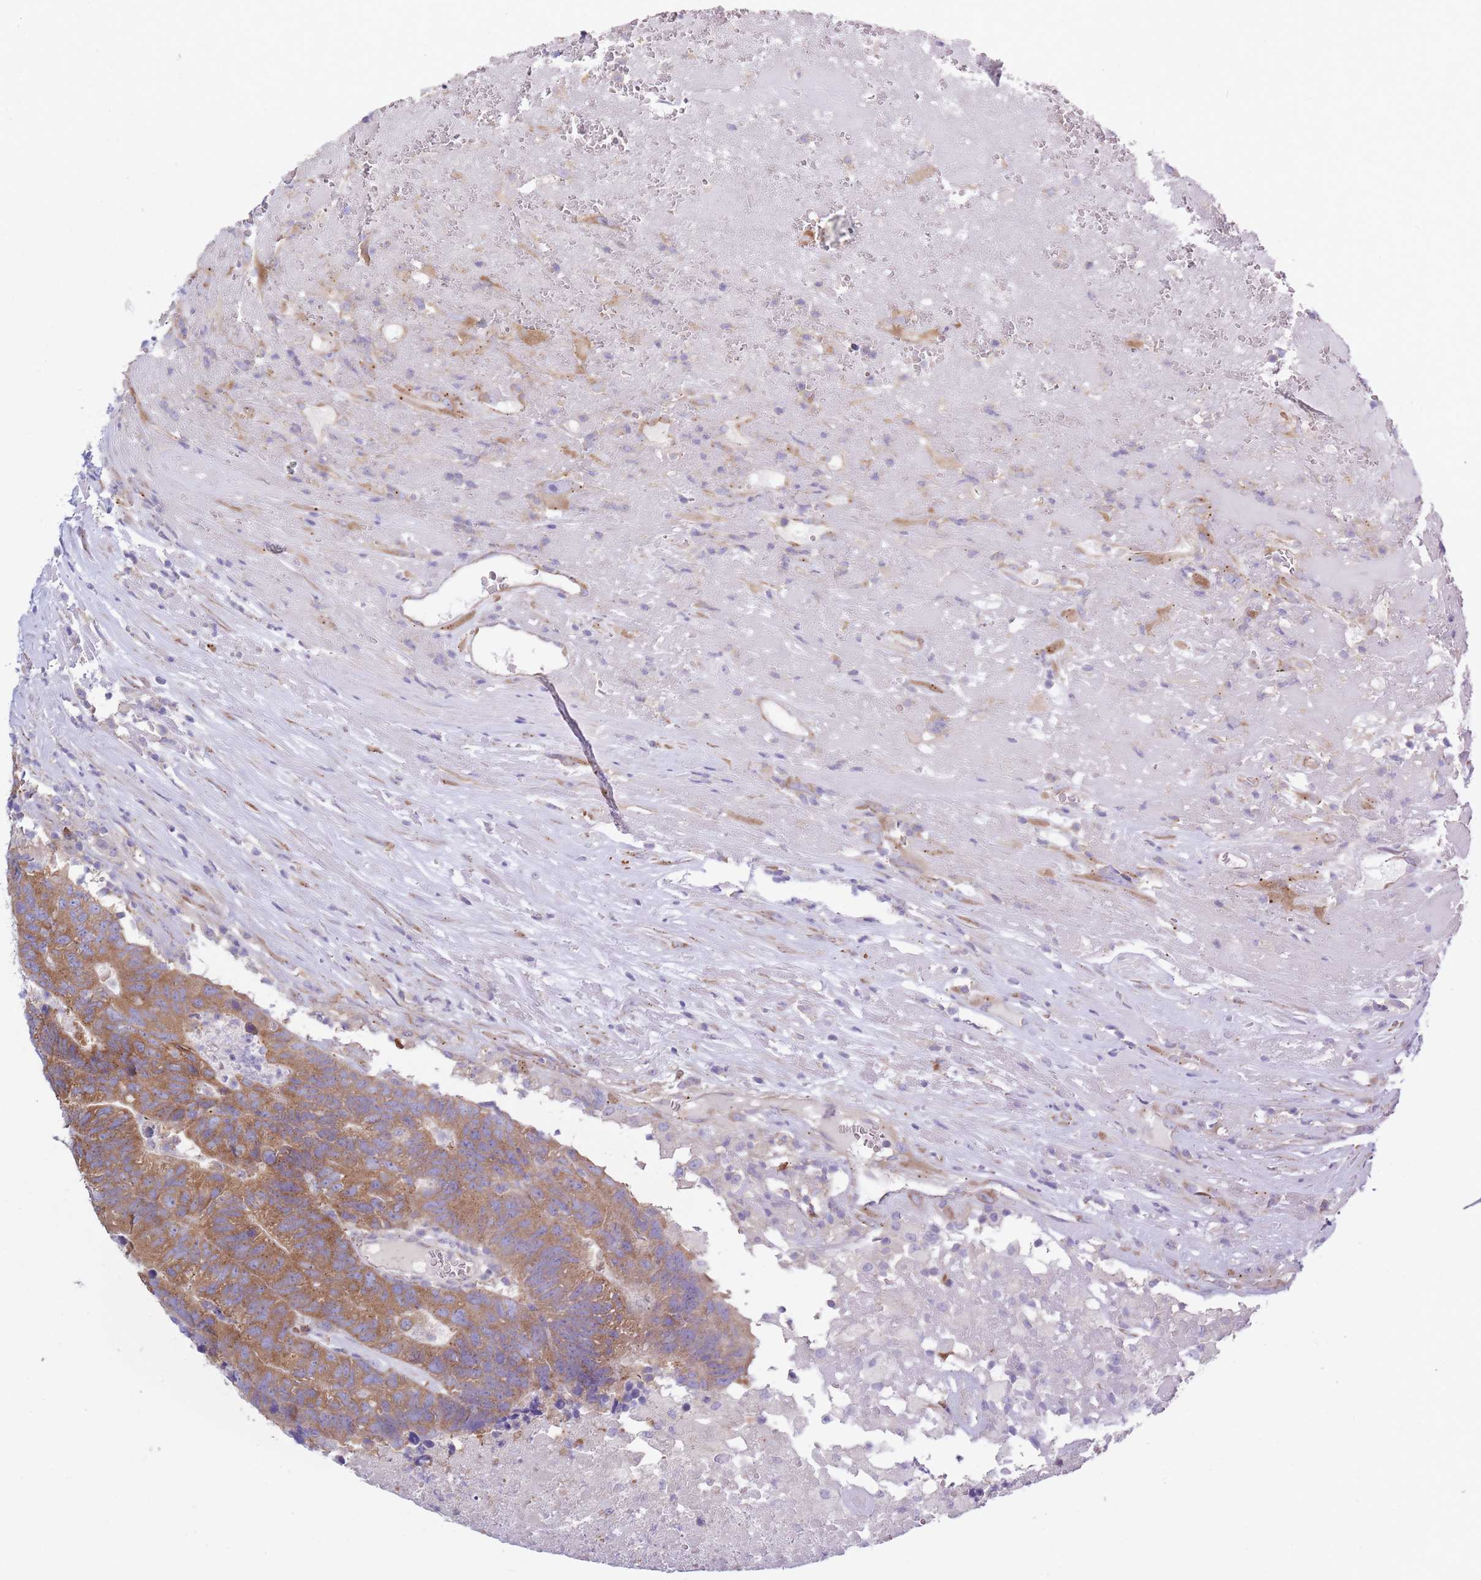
{"staining": {"intensity": "moderate", "quantity": ">75%", "location": "cytoplasmic/membranous"}, "tissue": "colorectal cancer", "cell_type": "Tumor cells", "image_type": "cancer", "snomed": [{"axis": "morphology", "description": "Adenocarcinoma, NOS"}, {"axis": "topography", "description": "Colon"}], "caption": "This photomicrograph displays immunohistochemistry staining of human adenocarcinoma (colorectal), with medium moderate cytoplasmic/membranous positivity in approximately >75% of tumor cells.", "gene": "COPG2", "patient": {"sex": "female", "age": 48}}